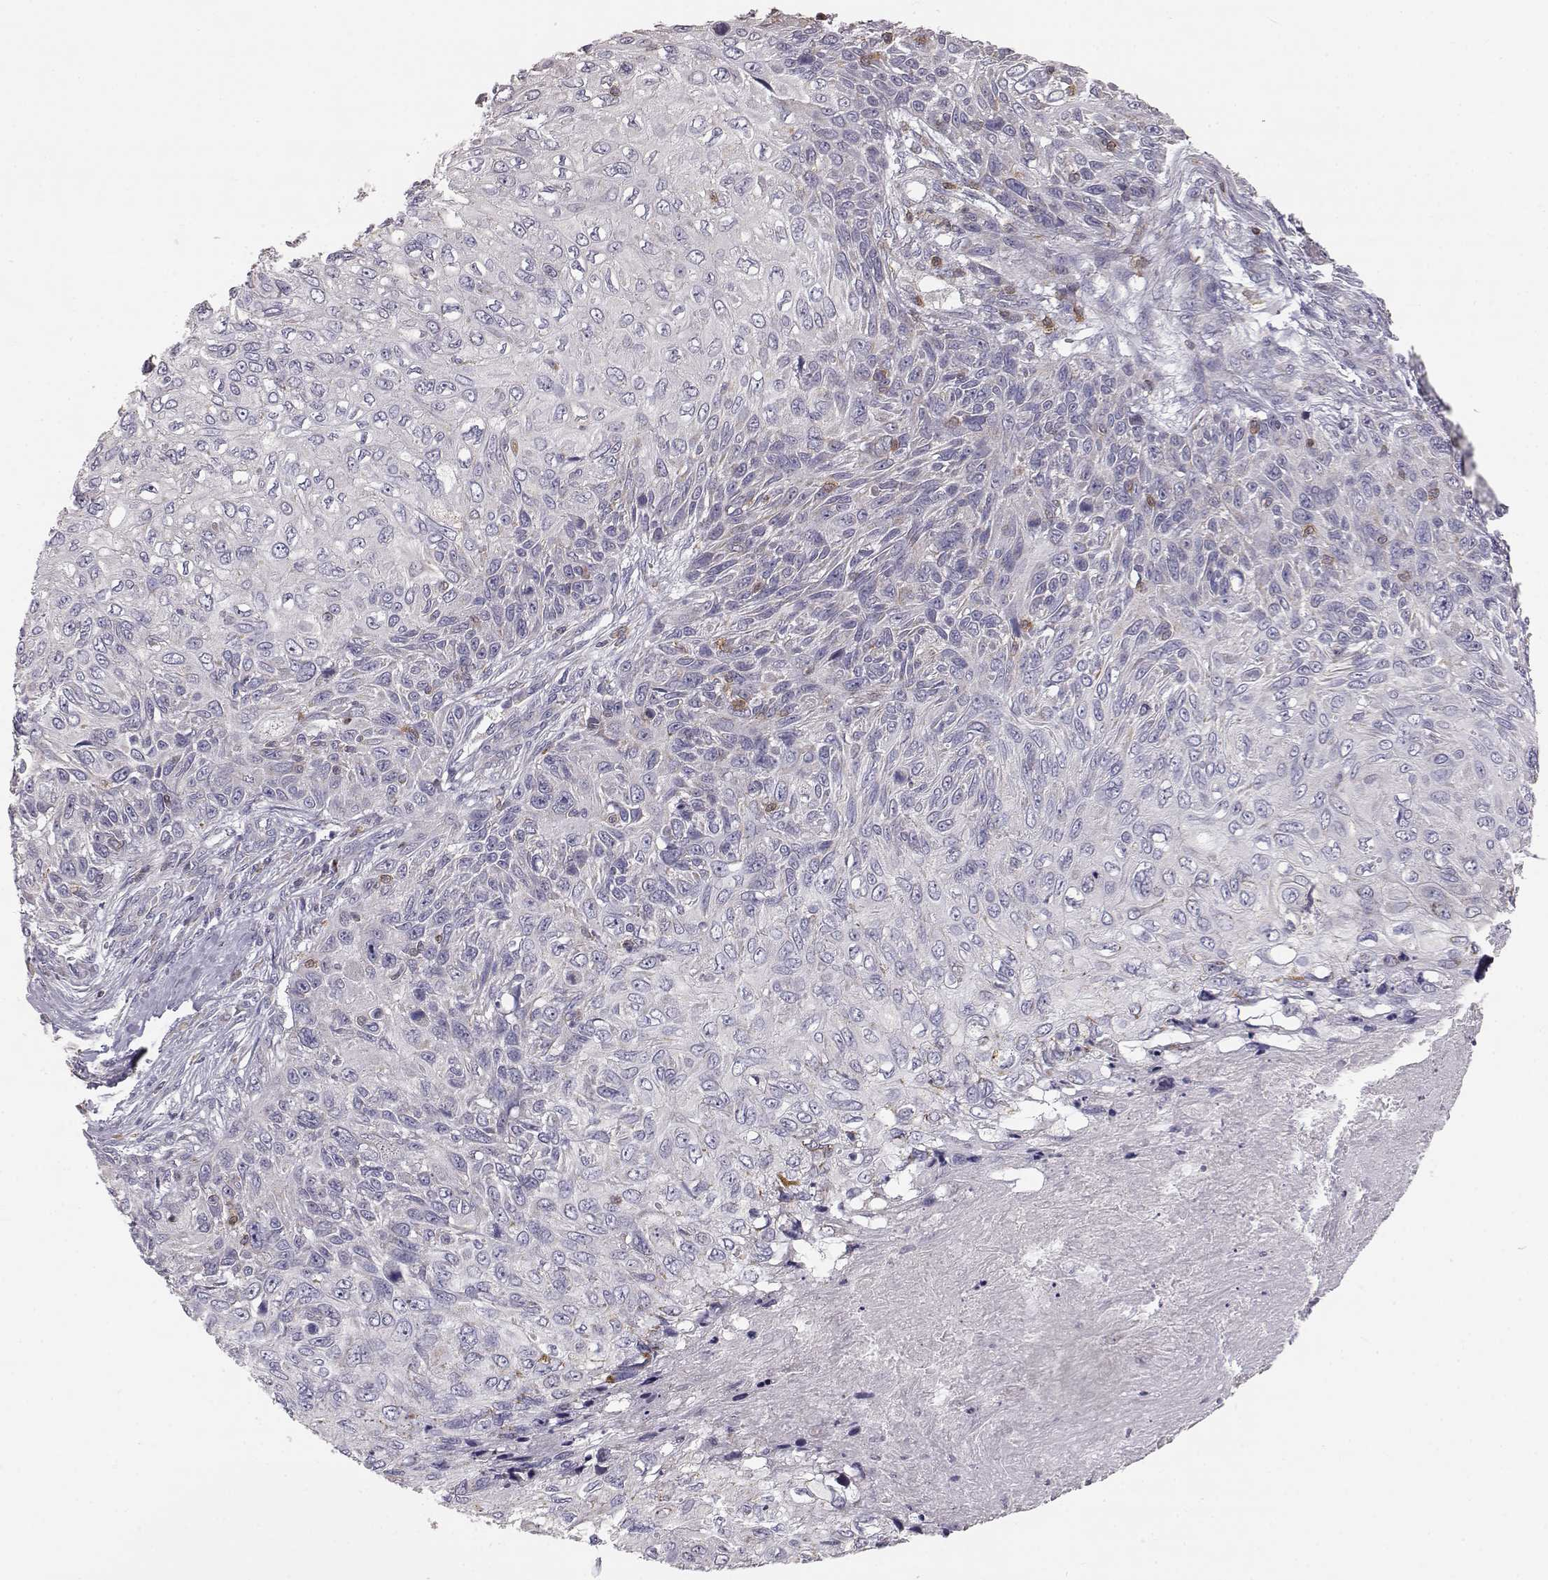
{"staining": {"intensity": "negative", "quantity": "none", "location": "none"}, "tissue": "skin cancer", "cell_type": "Tumor cells", "image_type": "cancer", "snomed": [{"axis": "morphology", "description": "Squamous cell carcinoma, NOS"}, {"axis": "topography", "description": "Skin"}], "caption": "Tumor cells show no significant protein positivity in skin cancer (squamous cell carcinoma).", "gene": "GRAP2", "patient": {"sex": "male", "age": 92}}